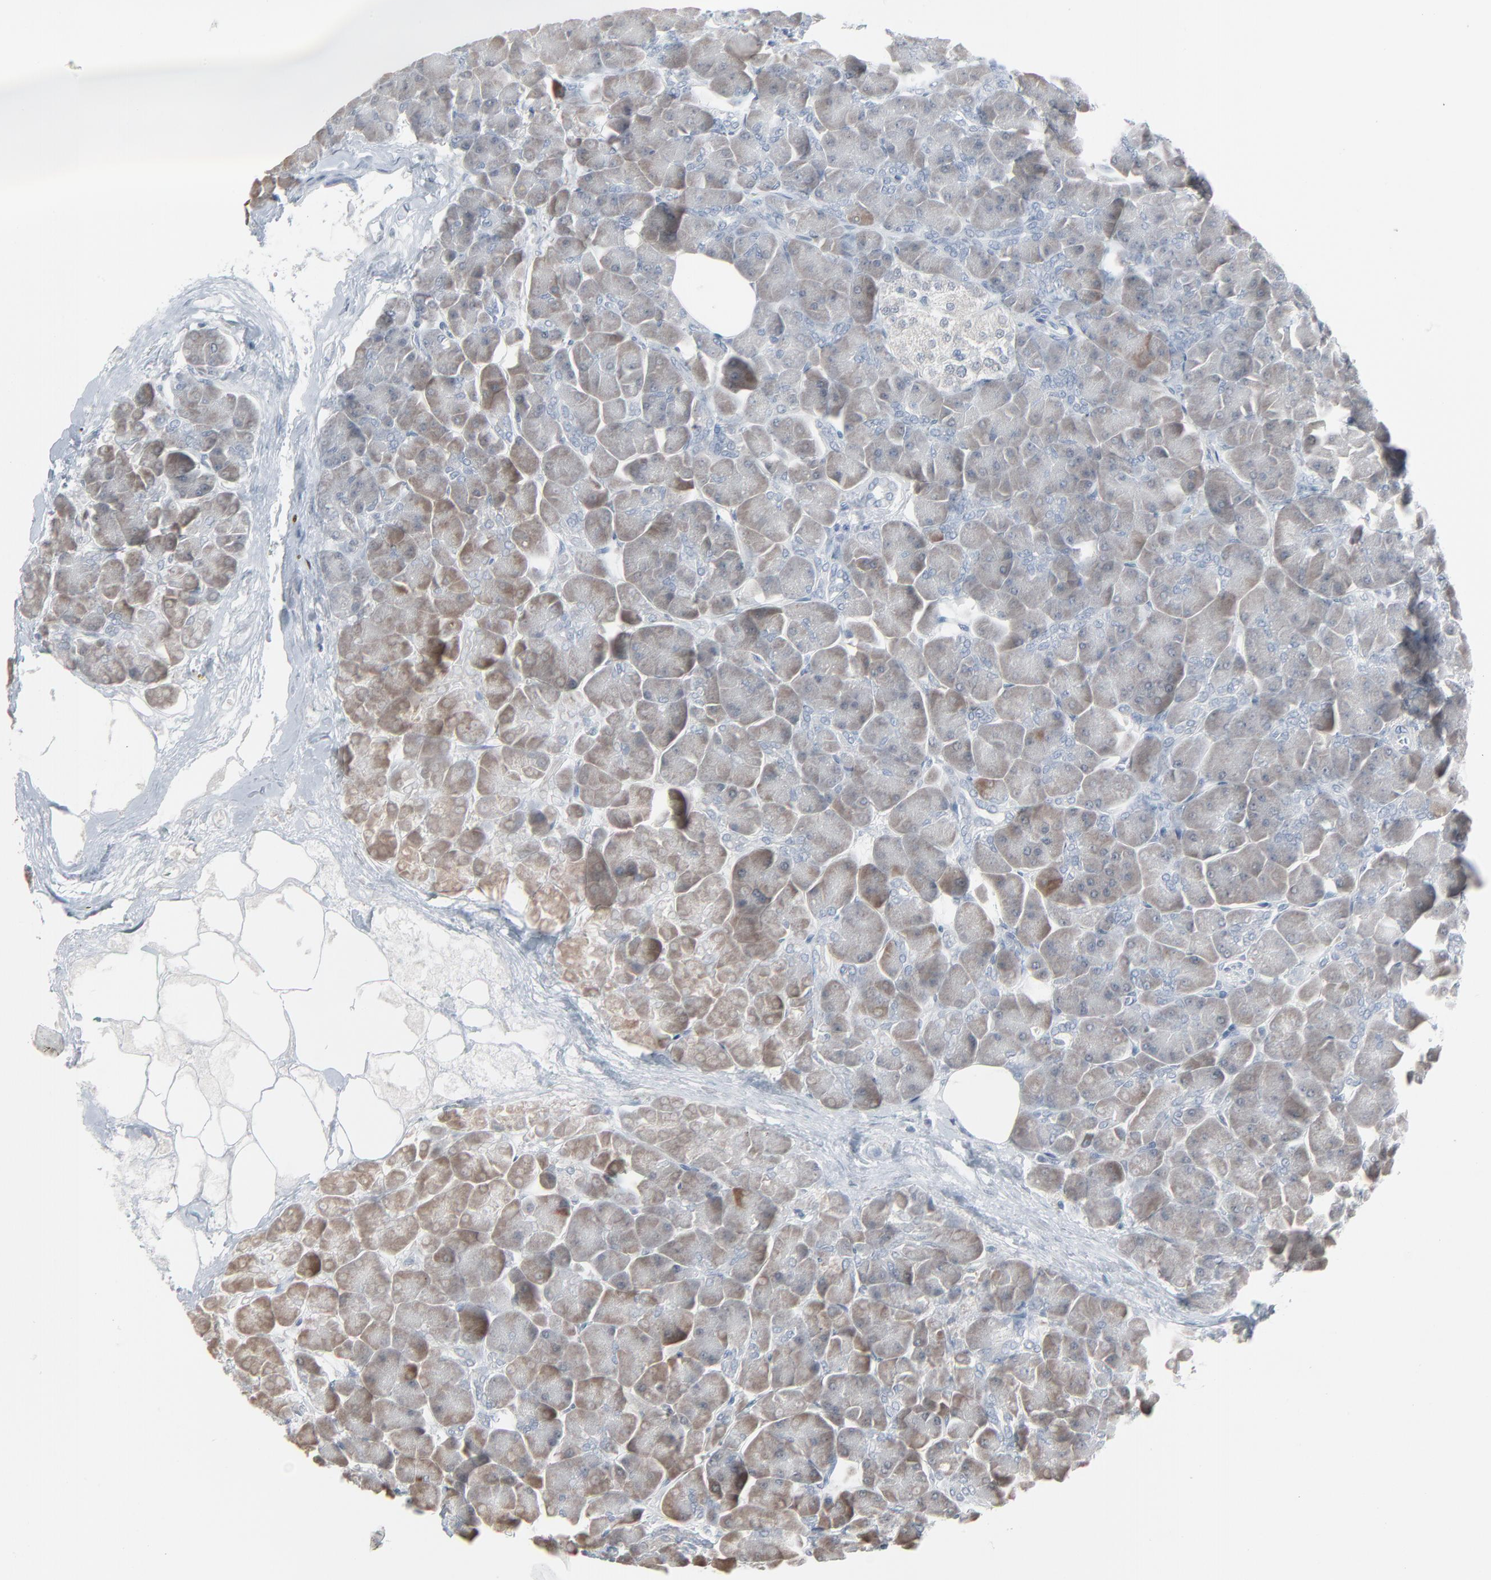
{"staining": {"intensity": "moderate", "quantity": ">75%", "location": "cytoplasmic/membranous"}, "tissue": "pancreas", "cell_type": "Exocrine glandular cells", "image_type": "normal", "snomed": [{"axis": "morphology", "description": "Normal tissue, NOS"}, {"axis": "topography", "description": "Pancreas"}], "caption": "Moderate cytoplasmic/membranous positivity is present in about >75% of exocrine glandular cells in benign pancreas. (brown staining indicates protein expression, while blue staining denotes nuclei).", "gene": "SAGE1", "patient": {"sex": "male", "age": 66}}